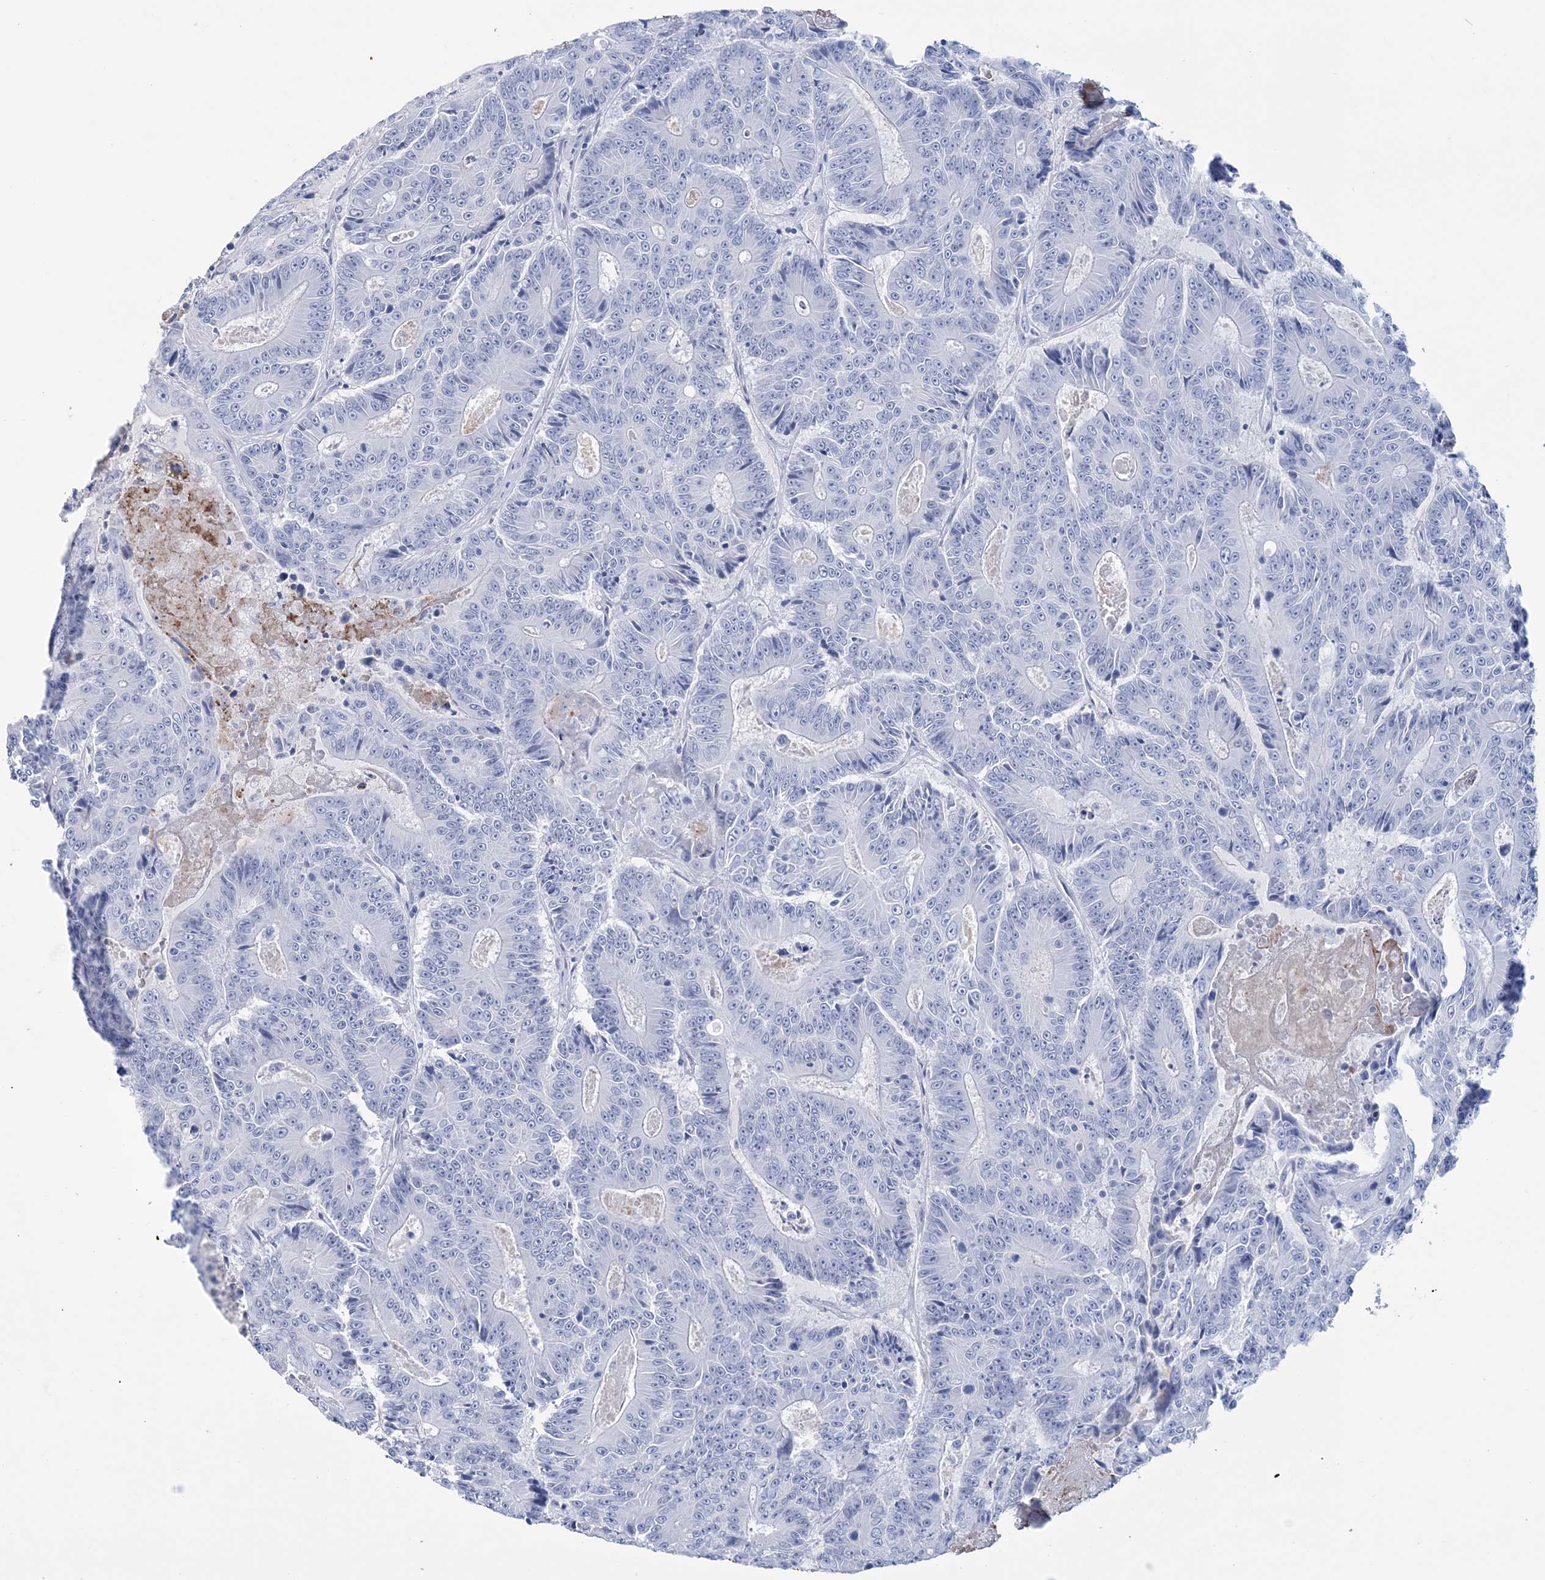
{"staining": {"intensity": "negative", "quantity": "none", "location": "none"}, "tissue": "colorectal cancer", "cell_type": "Tumor cells", "image_type": "cancer", "snomed": [{"axis": "morphology", "description": "Adenocarcinoma, NOS"}, {"axis": "topography", "description": "Colon"}], "caption": "Immunohistochemistry of human colorectal cancer (adenocarcinoma) reveals no staining in tumor cells.", "gene": "DPCD", "patient": {"sex": "male", "age": 83}}